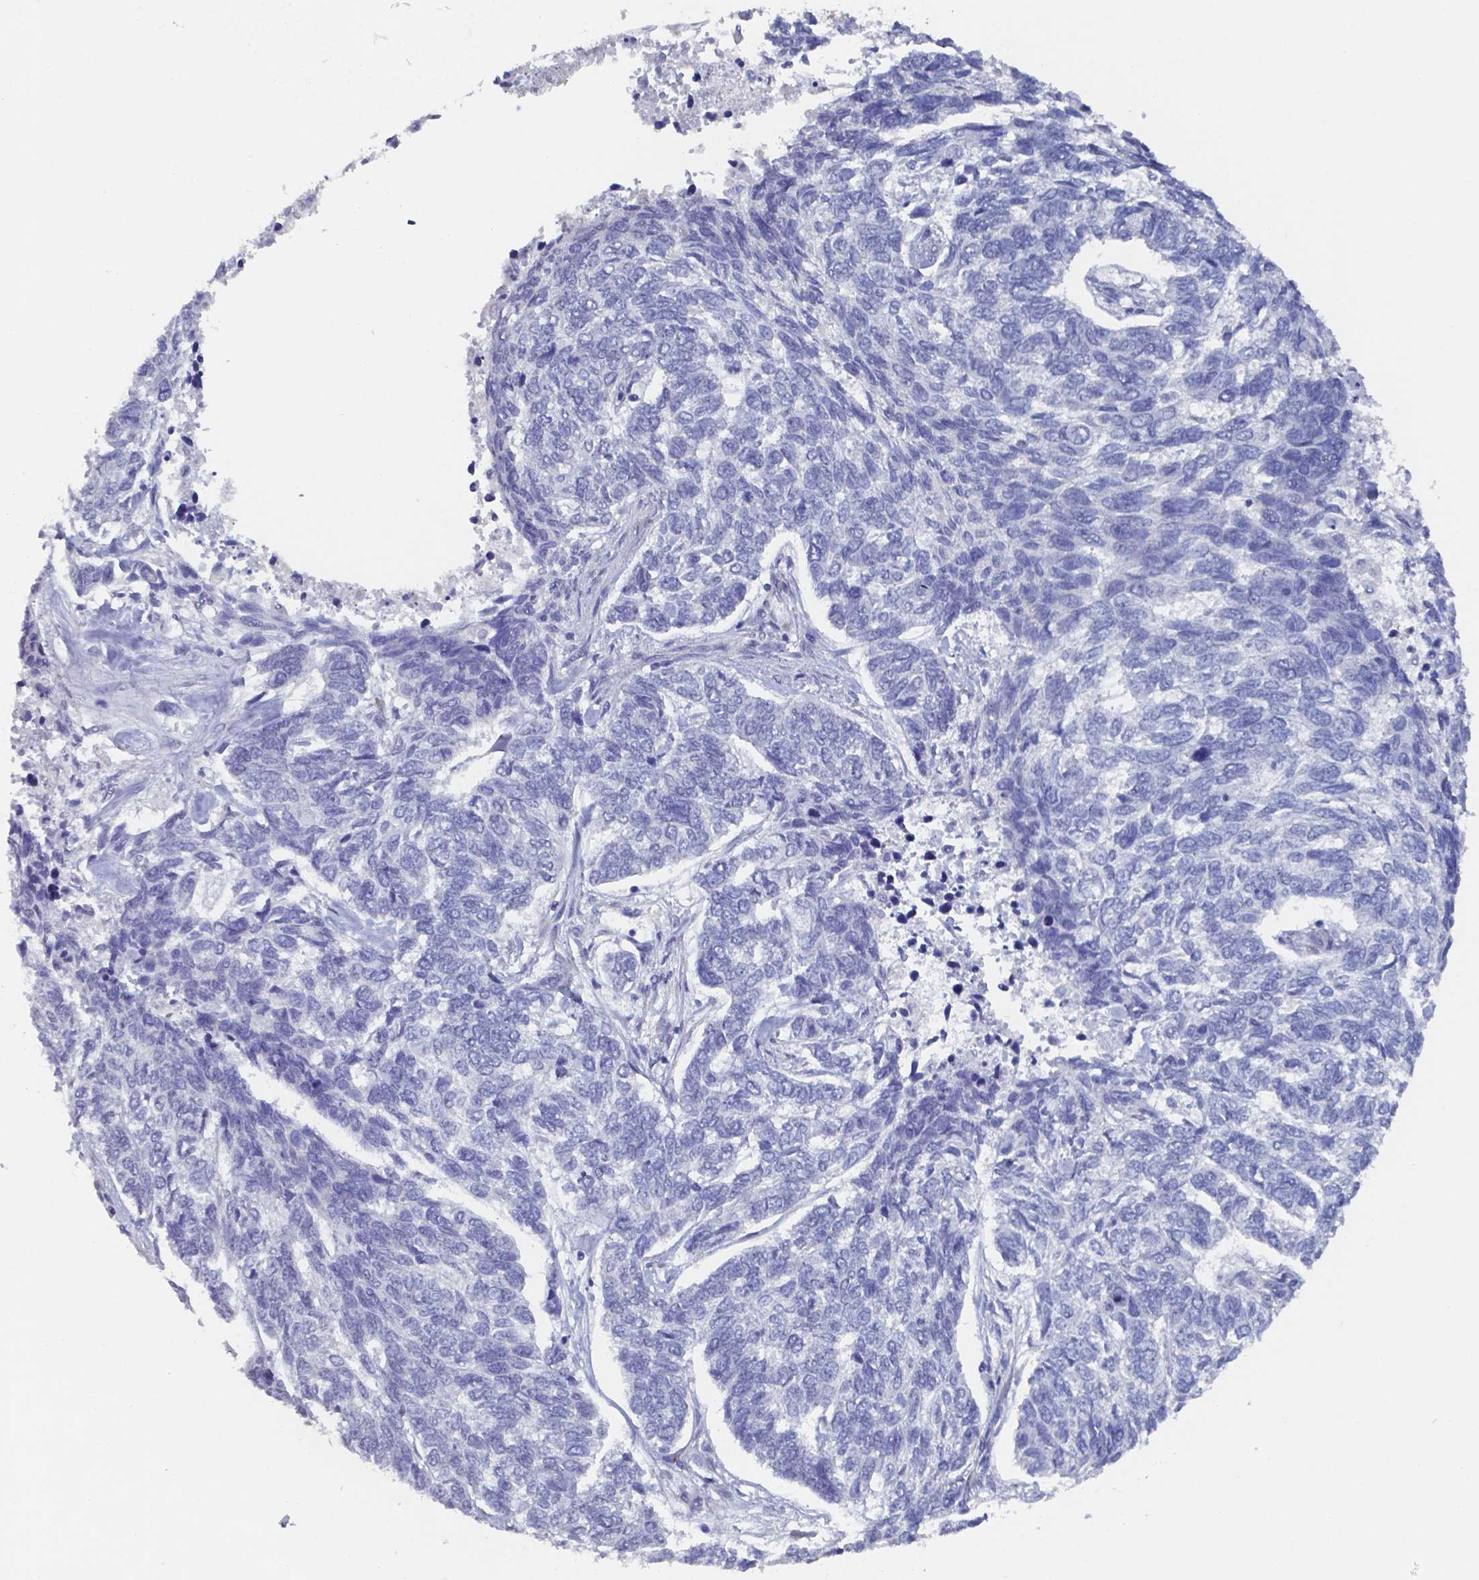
{"staining": {"intensity": "negative", "quantity": "none", "location": "none"}, "tissue": "skin cancer", "cell_type": "Tumor cells", "image_type": "cancer", "snomed": [{"axis": "morphology", "description": "Basal cell carcinoma"}, {"axis": "topography", "description": "Skin"}], "caption": "The histopathology image shows no staining of tumor cells in basal cell carcinoma (skin).", "gene": "PLA2R1", "patient": {"sex": "female", "age": 65}}